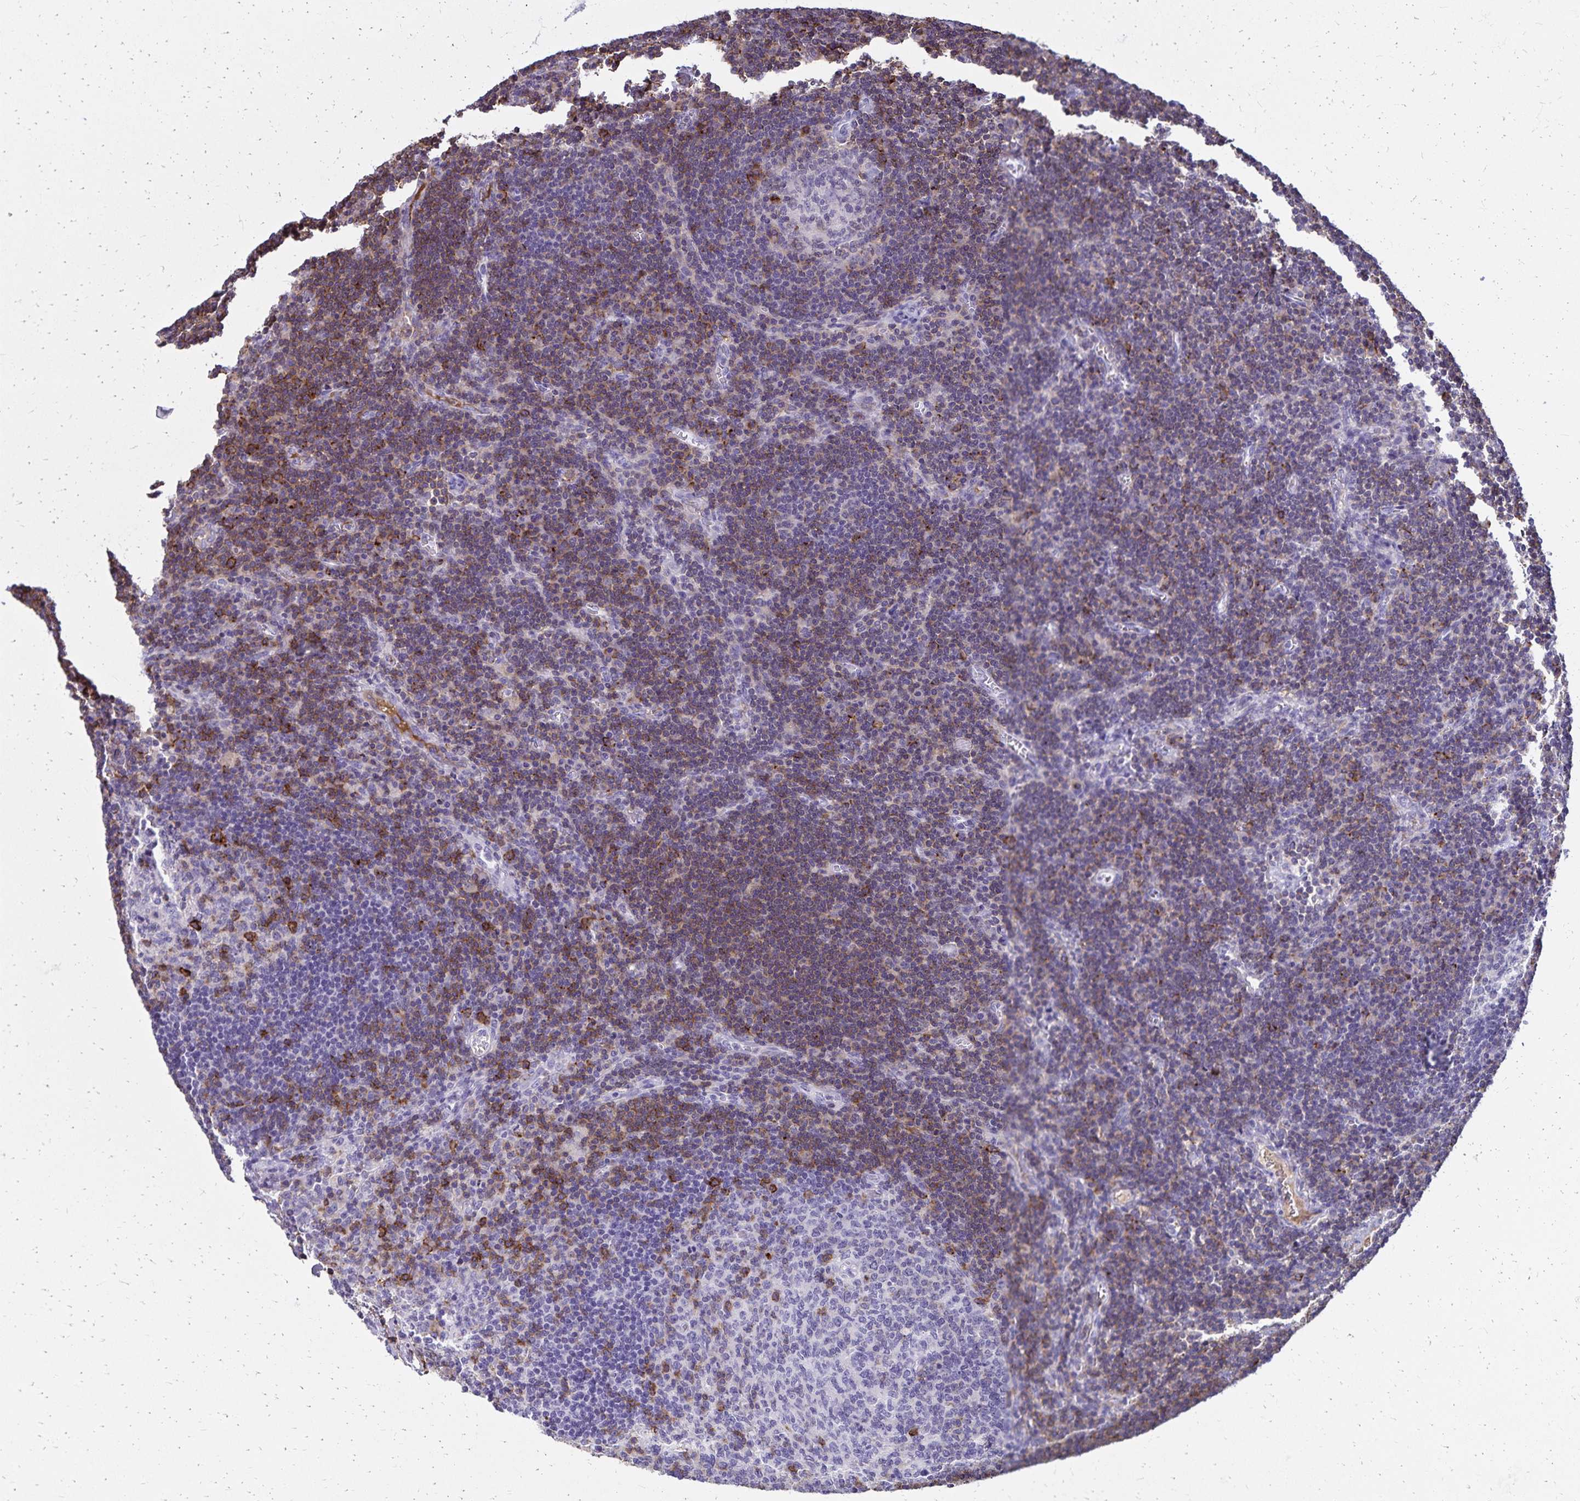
{"staining": {"intensity": "moderate", "quantity": "<25%", "location": "cytoplasmic/membranous"}, "tissue": "lymph node", "cell_type": "Germinal center cells", "image_type": "normal", "snomed": [{"axis": "morphology", "description": "Normal tissue, NOS"}, {"axis": "topography", "description": "Lymph node"}], "caption": "Germinal center cells show moderate cytoplasmic/membranous positivity in approximately <25% of cells in normal lymph node. The protein of interest is shown in brown color, while the nuclei are stained blue.", "gene": "CD27", "patient": {"sex": "male", "age": 67}}